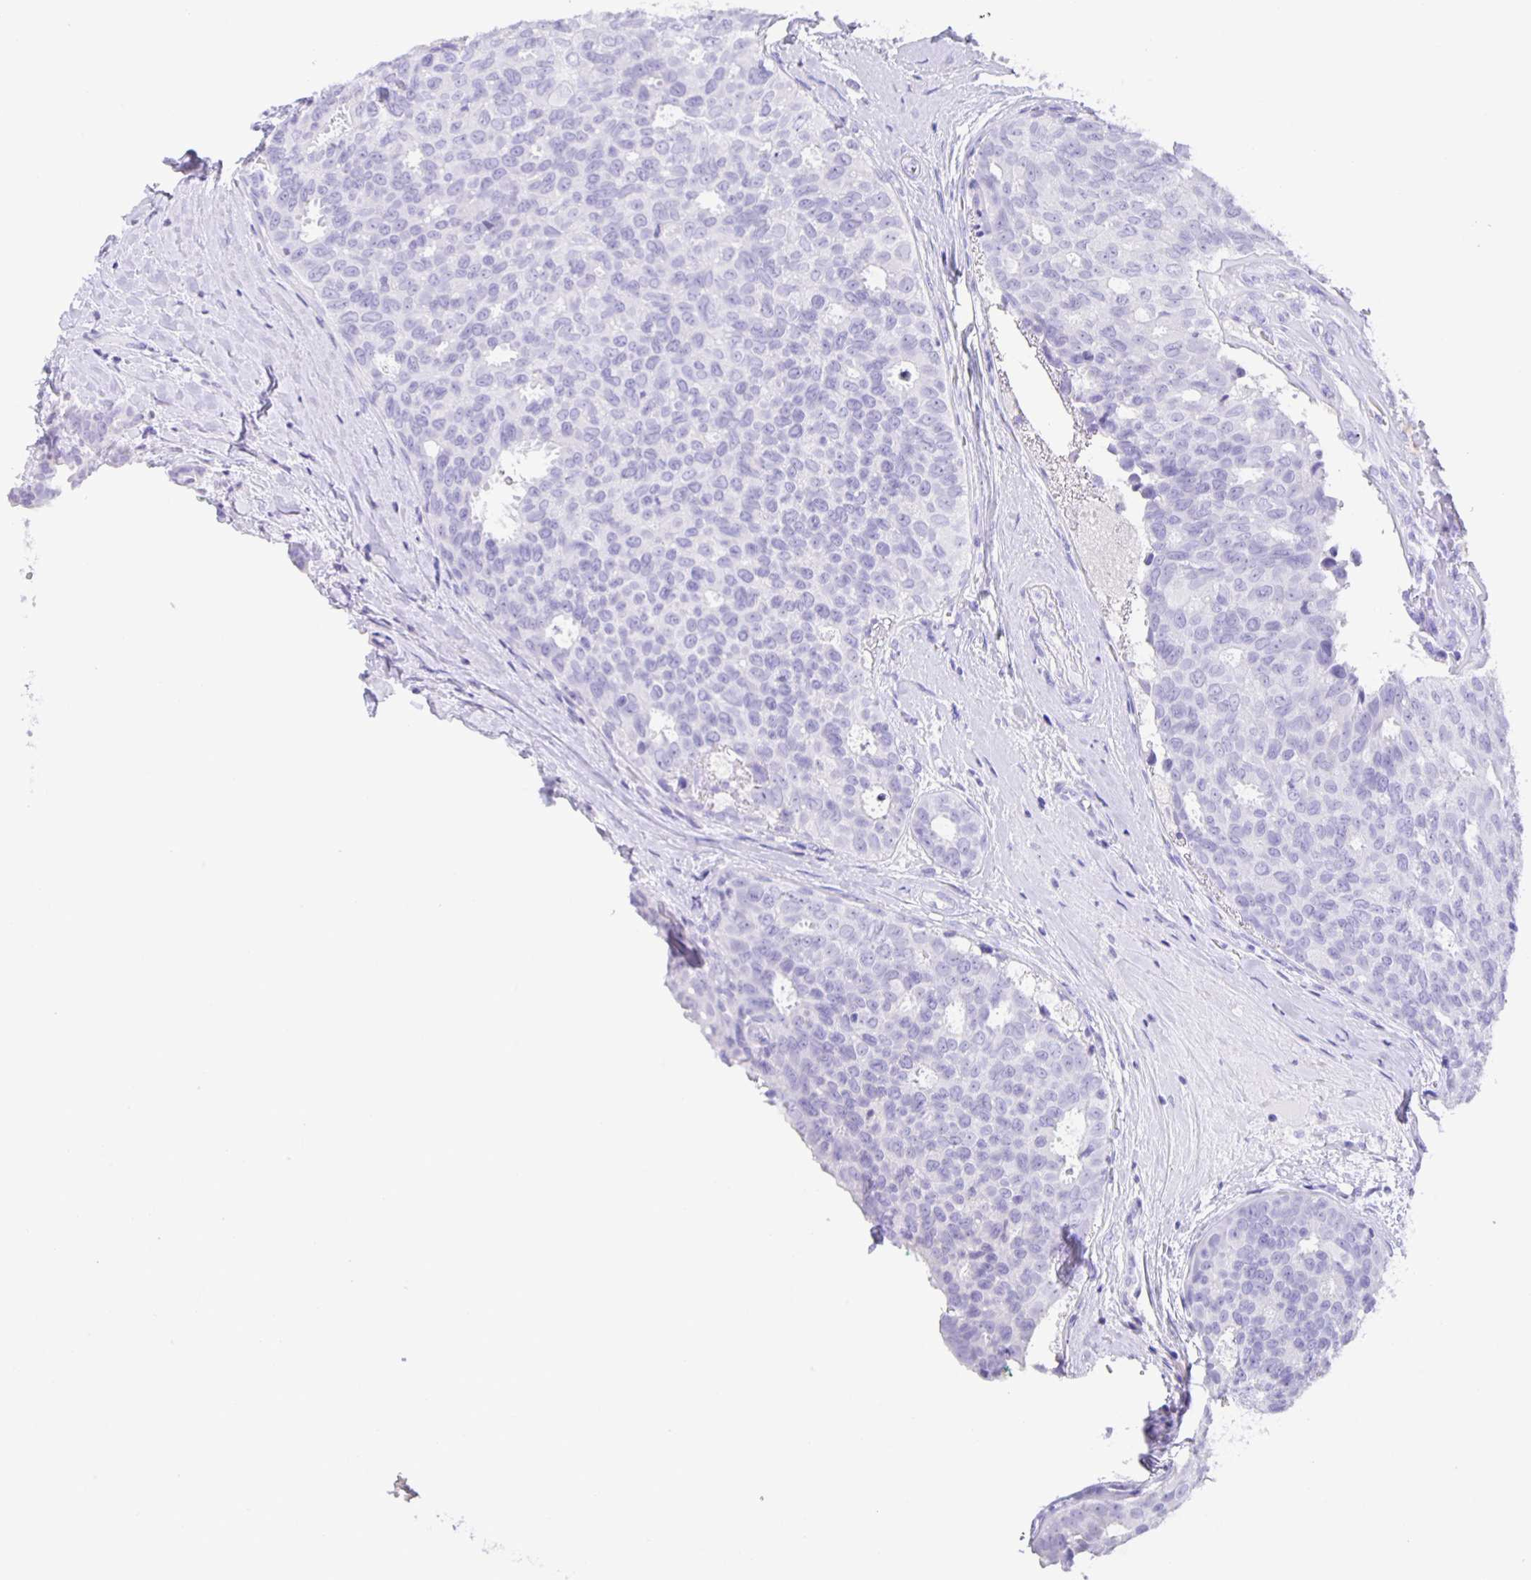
{"staining": {"intensity": "negative", "quantity": "none", "location": "none"}, "tissue": "breast cancer", "cell_type": "Tumor cells", "image_type": "cancer", "snomed": [{"axis": "morphology", "description": "Duct carcinoma"}, {"axis": "topography", "description": "Breast"}], "caption": "Image shows no protein positivity in tumor cells of breast cancer tissue.", "gene": "GUCA2A", "patient": {"sex": "female", "age": 45}}